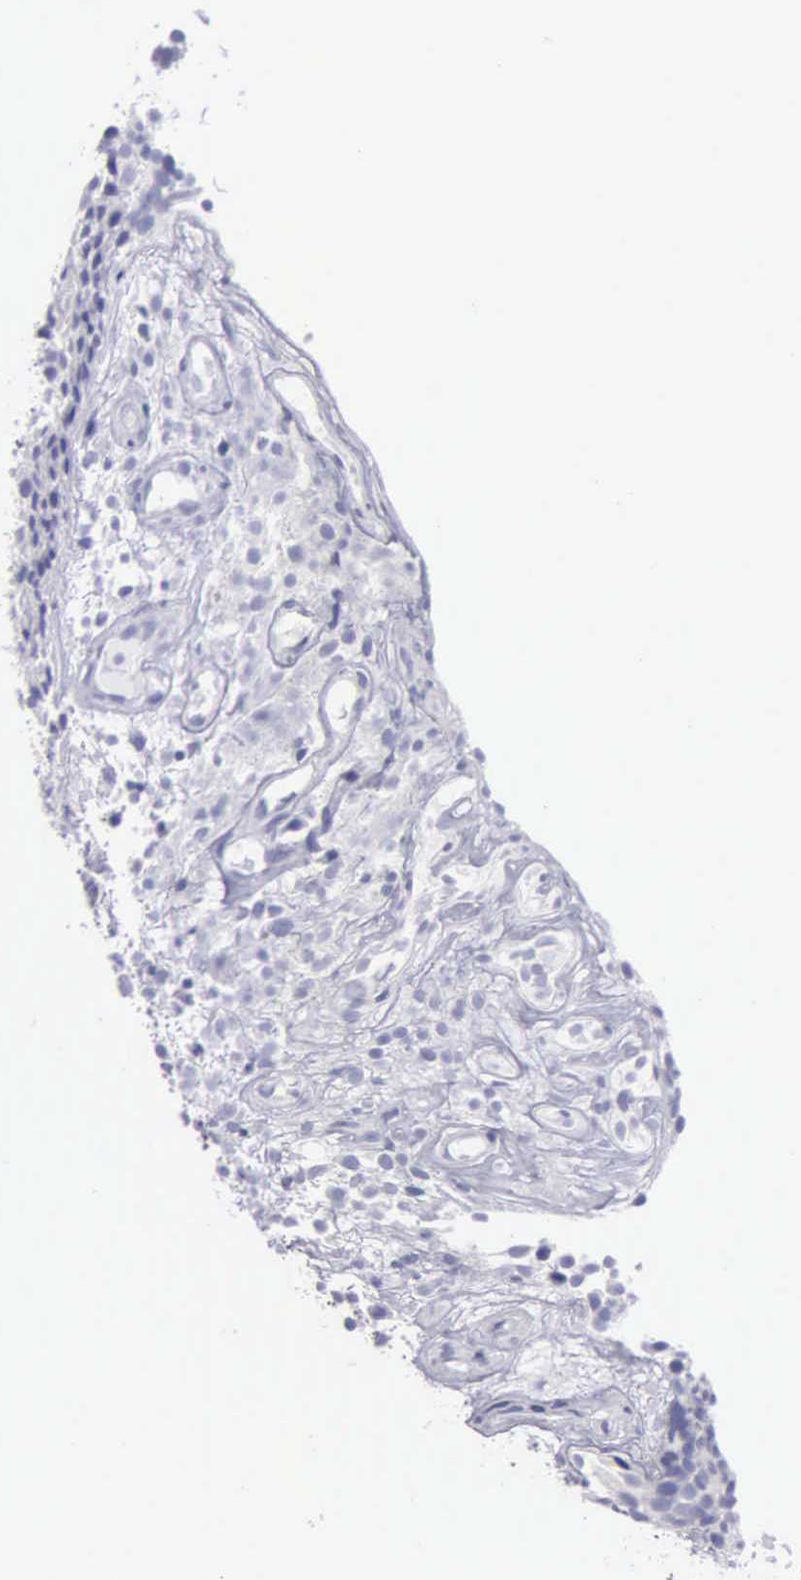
{"staining": {"intensity": "negative", "quantity": "none", "location": "none"}, "tissue": "urothelial cancer", "cell_type": "Tumor cells", "image_type": "cancer", "snomed": [{"axis": "morphology", "description": "Urothelial carcinoma, Low grade"}, {"axis": "topography", "description": "Urinary bladder"}], "caption": "Immunohistochemistry histopathology image of human urothelial carcinoma (low-grade) stained for a protein (brown), which displays no positivity in tumor cells.", "gene": "FBLN5", "patient": {"sex": "male", "age": 85}}